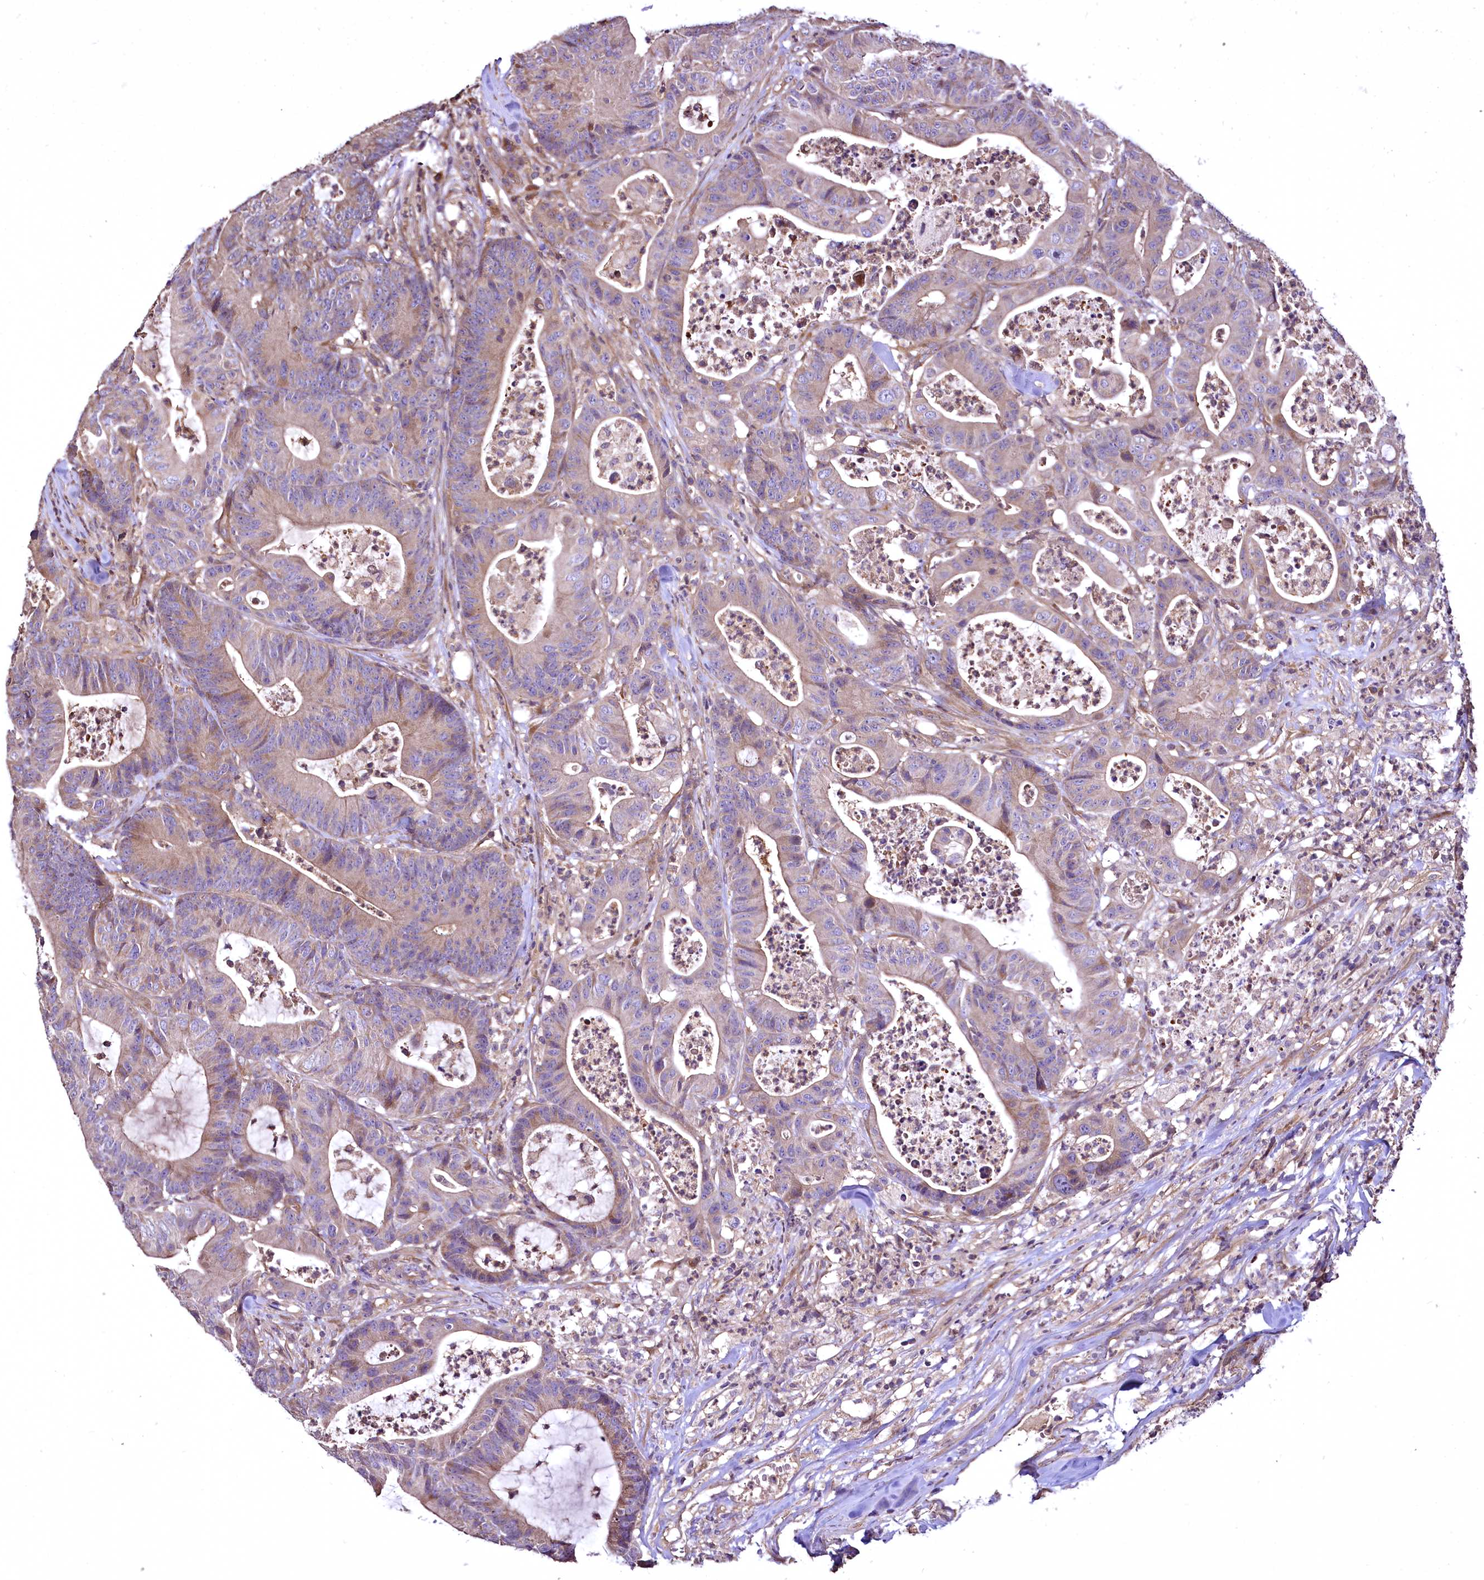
{"staining": {"intensity": "moderate", "quantity": ">75%", "location": "cytoplasmic/membranous"}, "tissue": "colorectal cancer", "cell_type": "Tumor cells", "image_type": "cancer", "snomed": [{"axis": "morphology", "description": "Adenocarcinoma, NOS"}, {"axis": "topography", "description": "Colon"}], "caption": "A medium amount of moderate cytoplasmic/membranous positivity is seen in about >75% of tumor cells in colorectal cancer tissue.", "gene": "TBCEL", "patient": {"sex": "female", "age": 84}}